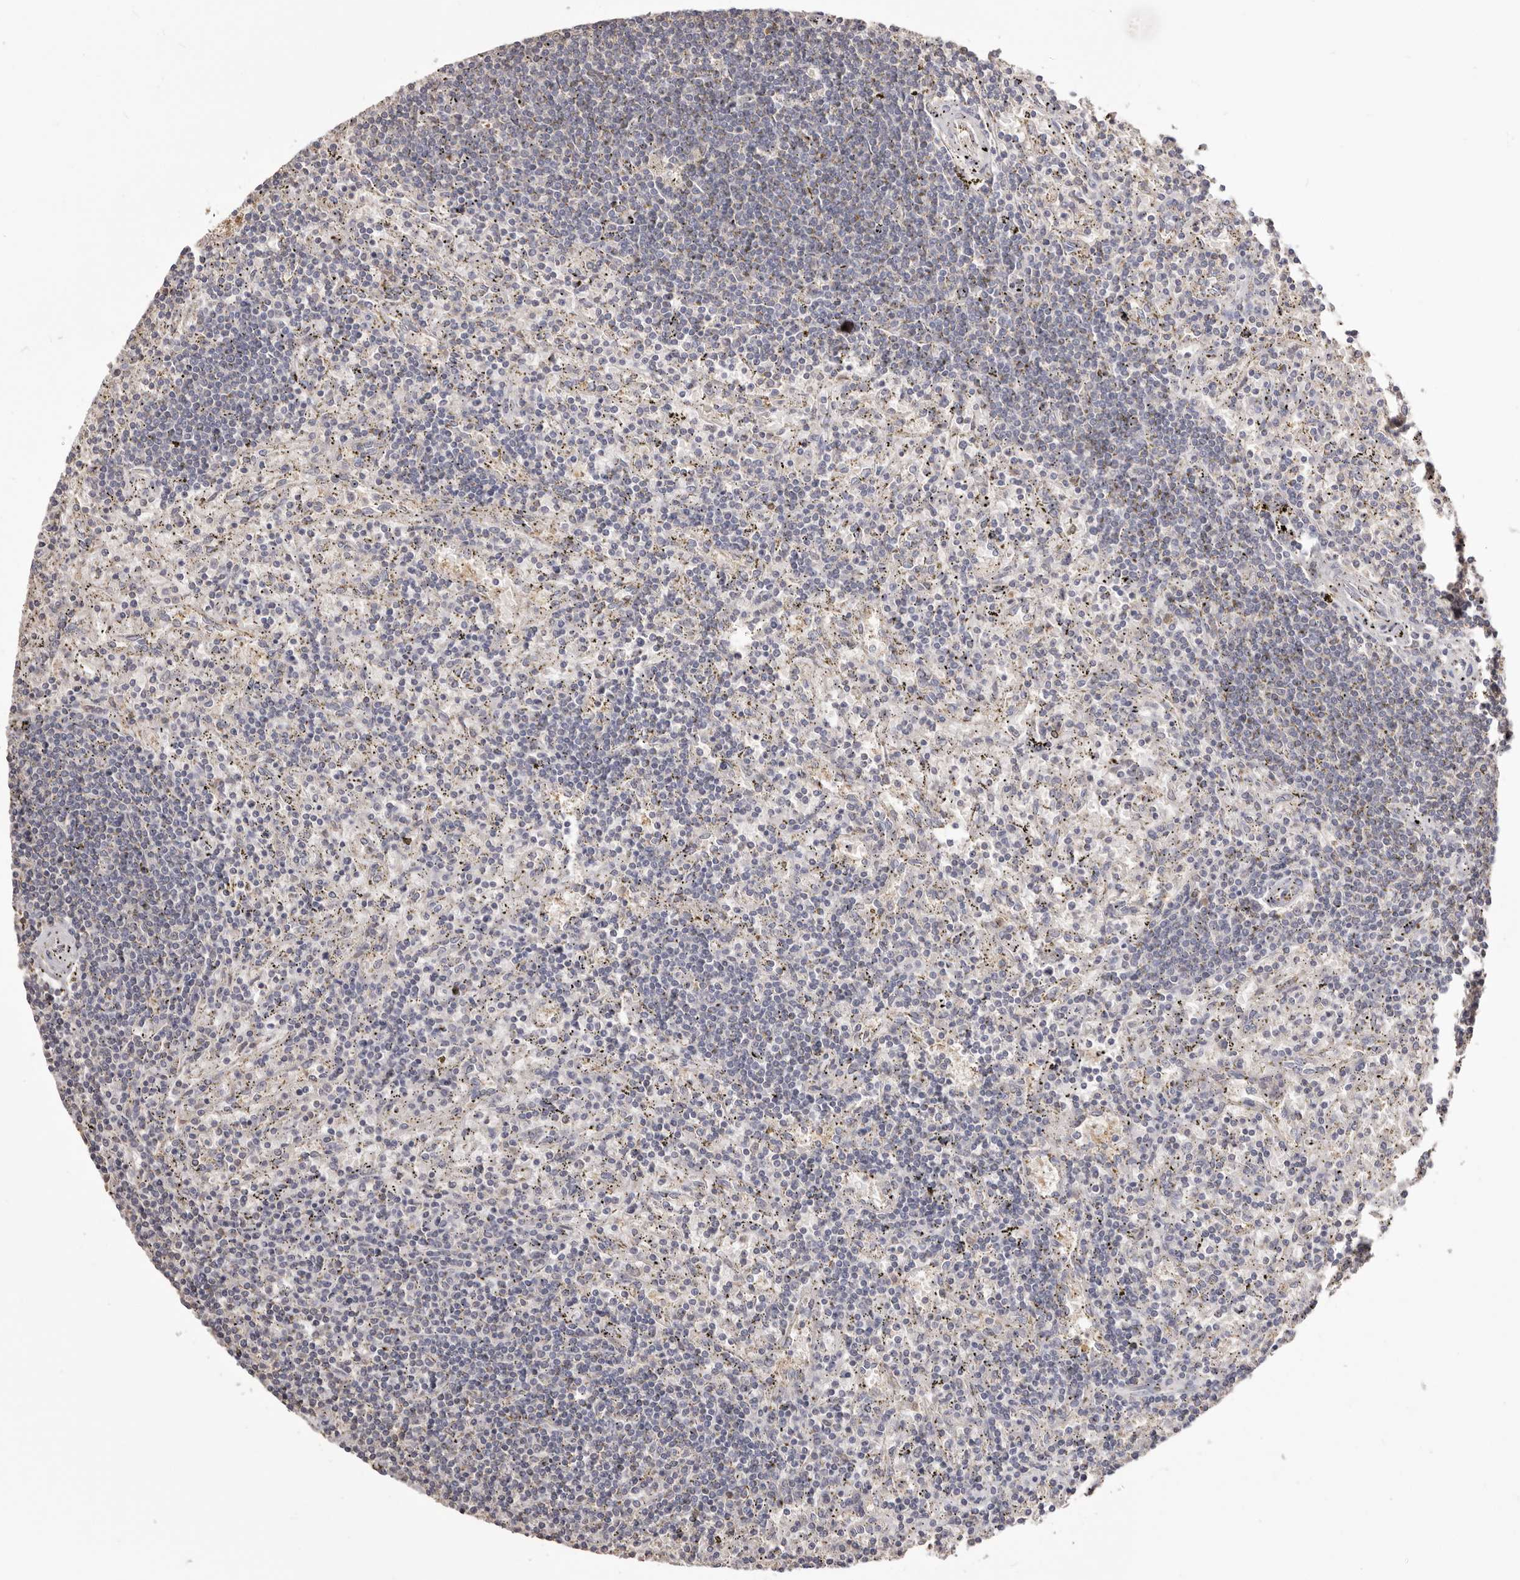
{"staining": {"intensity": "negative", "quantity": "none", "location": "none"}, "tissue": "lymphoma", "cell_type": "Tumor cells", "image_type": "cancer", "snomed": [{"axis": "morphology", "description": "Malignant lymphoma, non-Hodgkin's type, Low grade"}, {"axis": "topography", "description": "Spleen"}], "caption": "Human low-grade malignant lymphoma, non-Hodgkin's type stained for a protein using IHC exhibits no staining in tumor cells.", "gene": "PKM", "patient": {"sex": "male", "age": 76}}